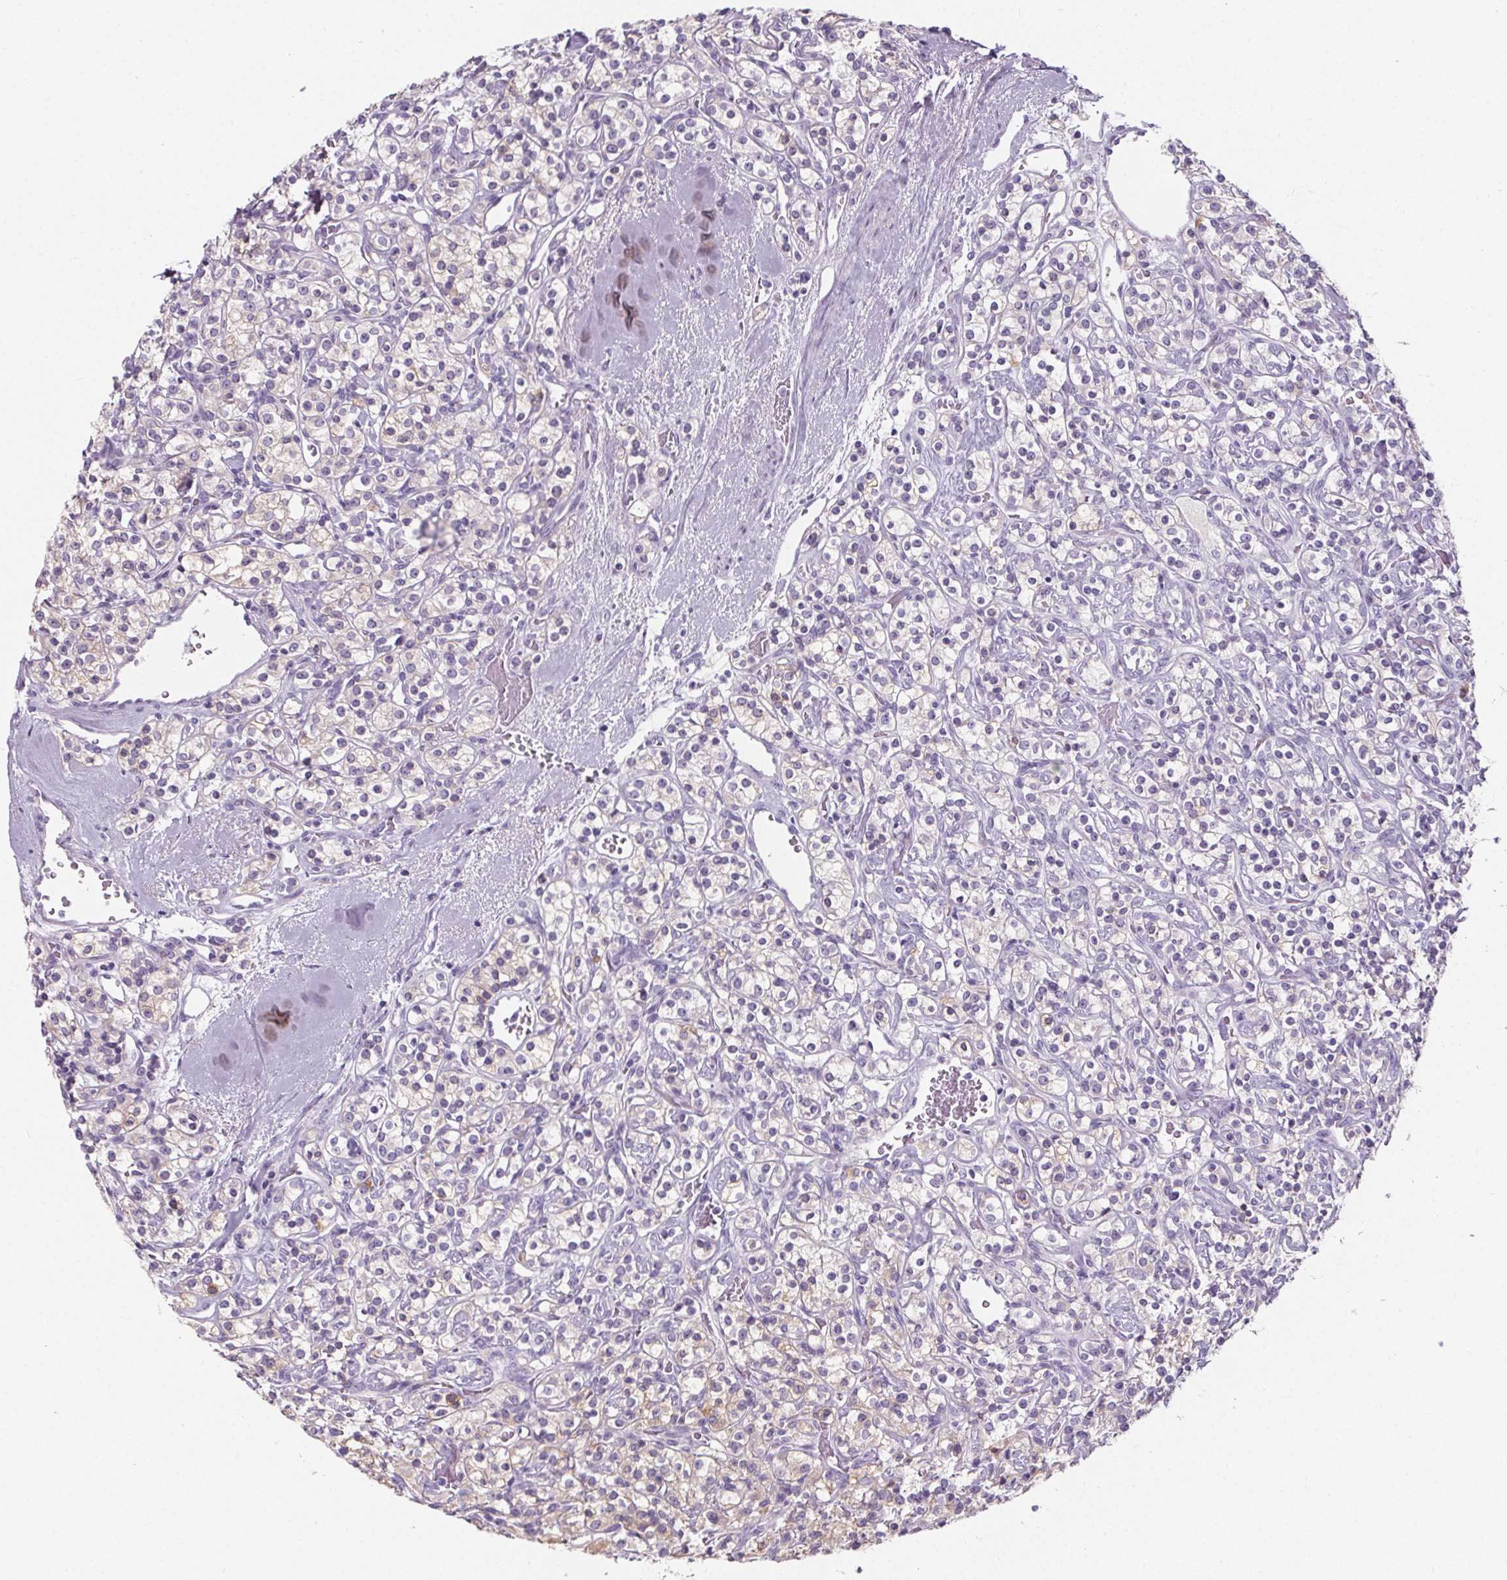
{"staining": {"intensity": "negative", "quantity": "none", "location": "none"}, "tissue": "renal cancer", "cell_type": "Tumor cells", "image_type": "cancer", "snomed": [{"axis": "morphology", "description": "Adenocarcinoma, NOS"}, {"axis": "topography", "description": "Kidney"}], "caption": "DAB immunohistochemical staining of adenocarcinoma (renal) reveals no significant positivity in tumor cells. (Brightfield microscopy of DAB (3,3'-diaminobenzidine) immunohistochemistry at high magnification).", "gene": "ADRB1", "patient": {"sex": "male", "age": 77}}